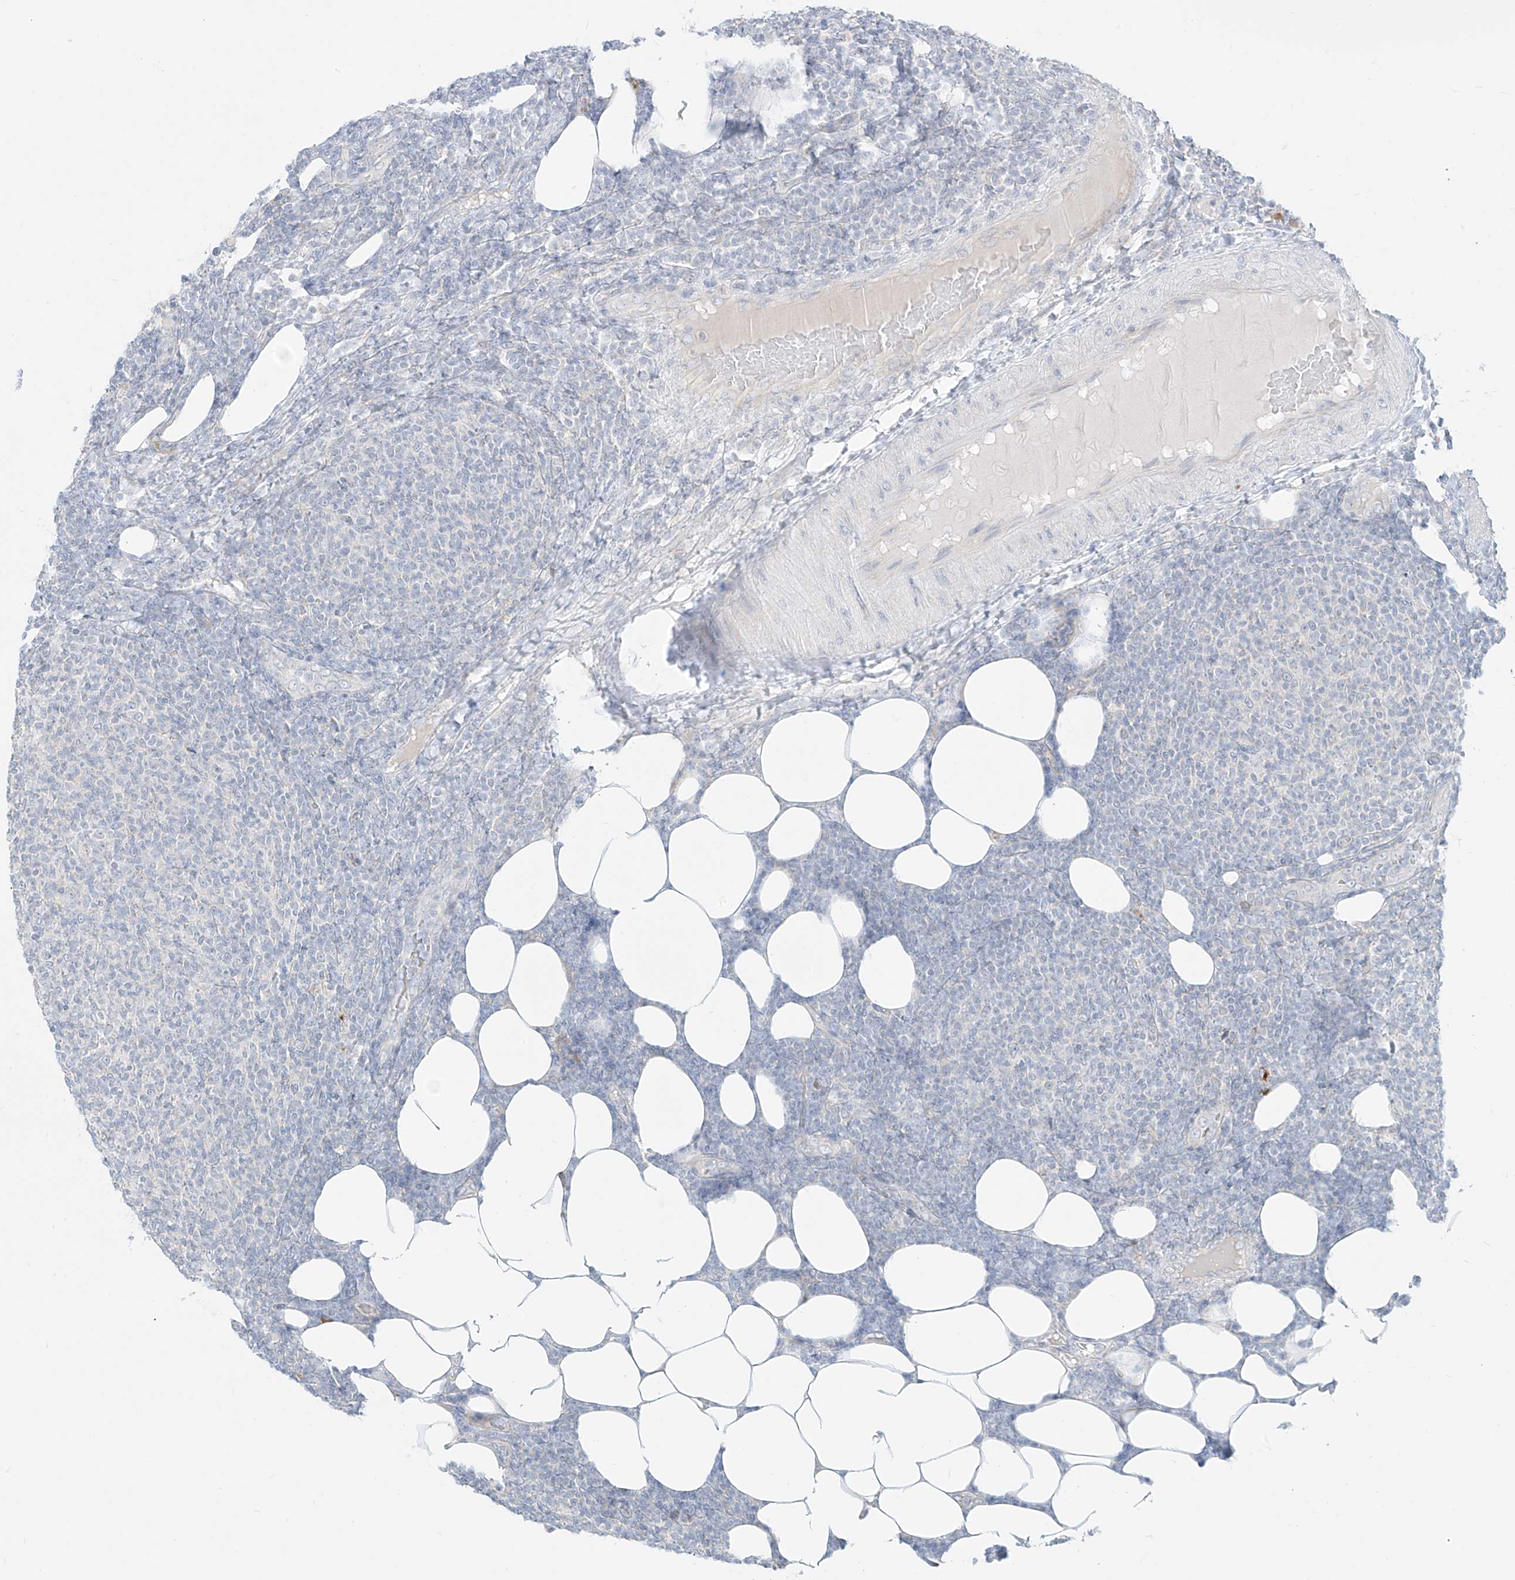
{"staining": {"intensity": "negative", "quantity": "none", "location": "none"}, "tissue": "lymphoma", "cell_type": "Tumor cells", "image_type": "cancer", "snomed": [{"axis": "morphology", "description": "Malignant lymphoma, non-Hodgkin's type, Low grade"}, {"axis": "topography", "description": "Lymph node"}], "caption": "High magnification brightfield microscopy of low-grade malignant lymphoma, non-Hodgkin's type stained with DAB (3,3'-diaminobenzidine) (brown) and counterstained with hematoxylin (blue): tumor cells show no significant expression.", "gene": "SYTL3", "patient": {"sex": "male", "age": 66}}